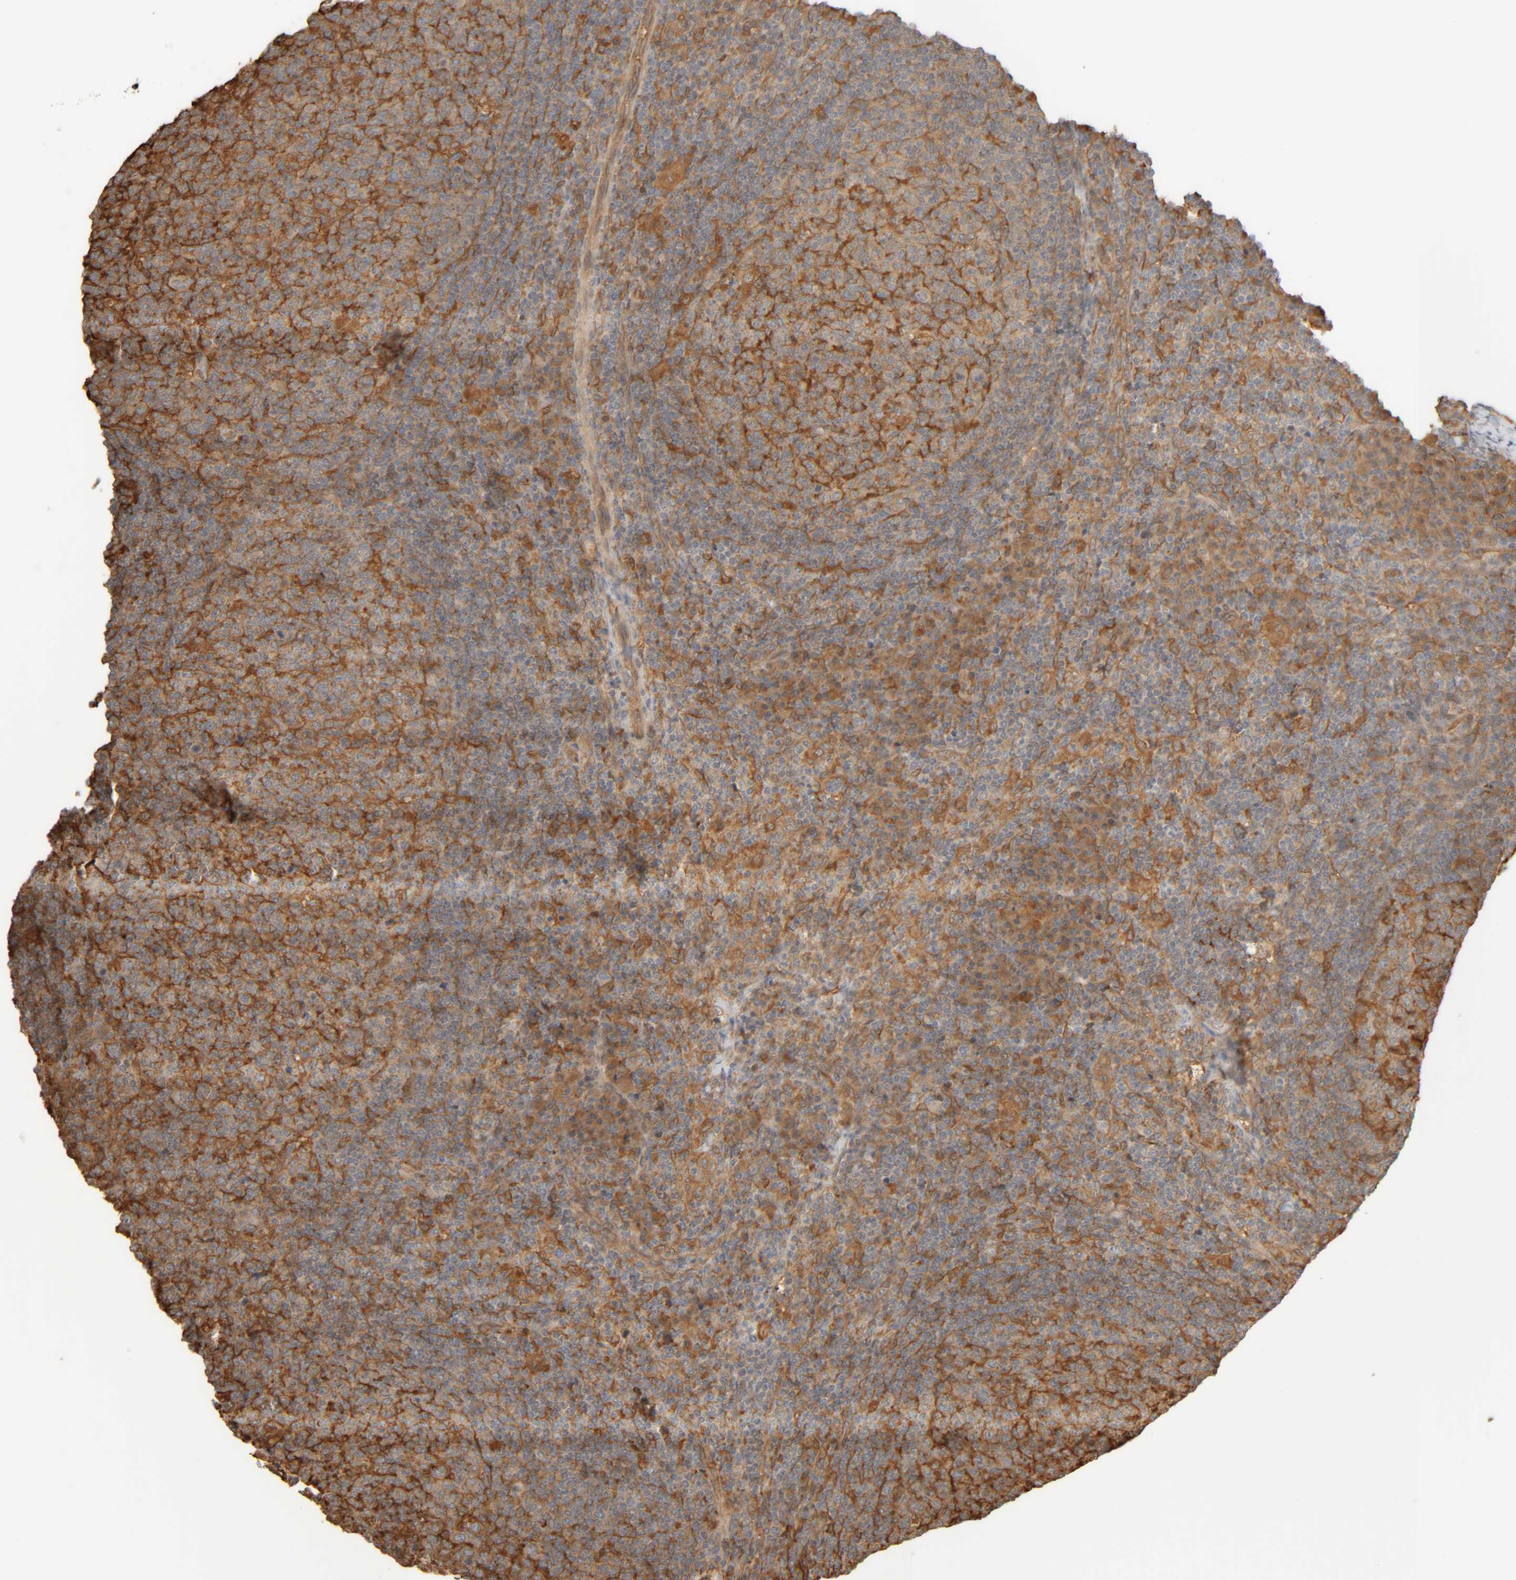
{"staining": {"intensity": "moderate", "quantity": ">75%", "location": "cytoplasmic/membranous"}, "tissue": "lymph node", "cell_type": "Germinal center cells", "image_type": "normal", "snomed": [{"axis": "morphology", "description": "Normal tissue, NOS"}, {"axis": "morphology", "description": "Inflammation, NOS"}, {"axis": "topography", "description": "Lymph node"}], "caption": "This is a histology image of immunohistochemistry (IHC) staining of unremarkable lymph node, which shows moderate expression in the cytoplasmic/membranous of germinal center cells.", "gene": "TMEM192", "patient": {"sex": "male", "age": 55}}